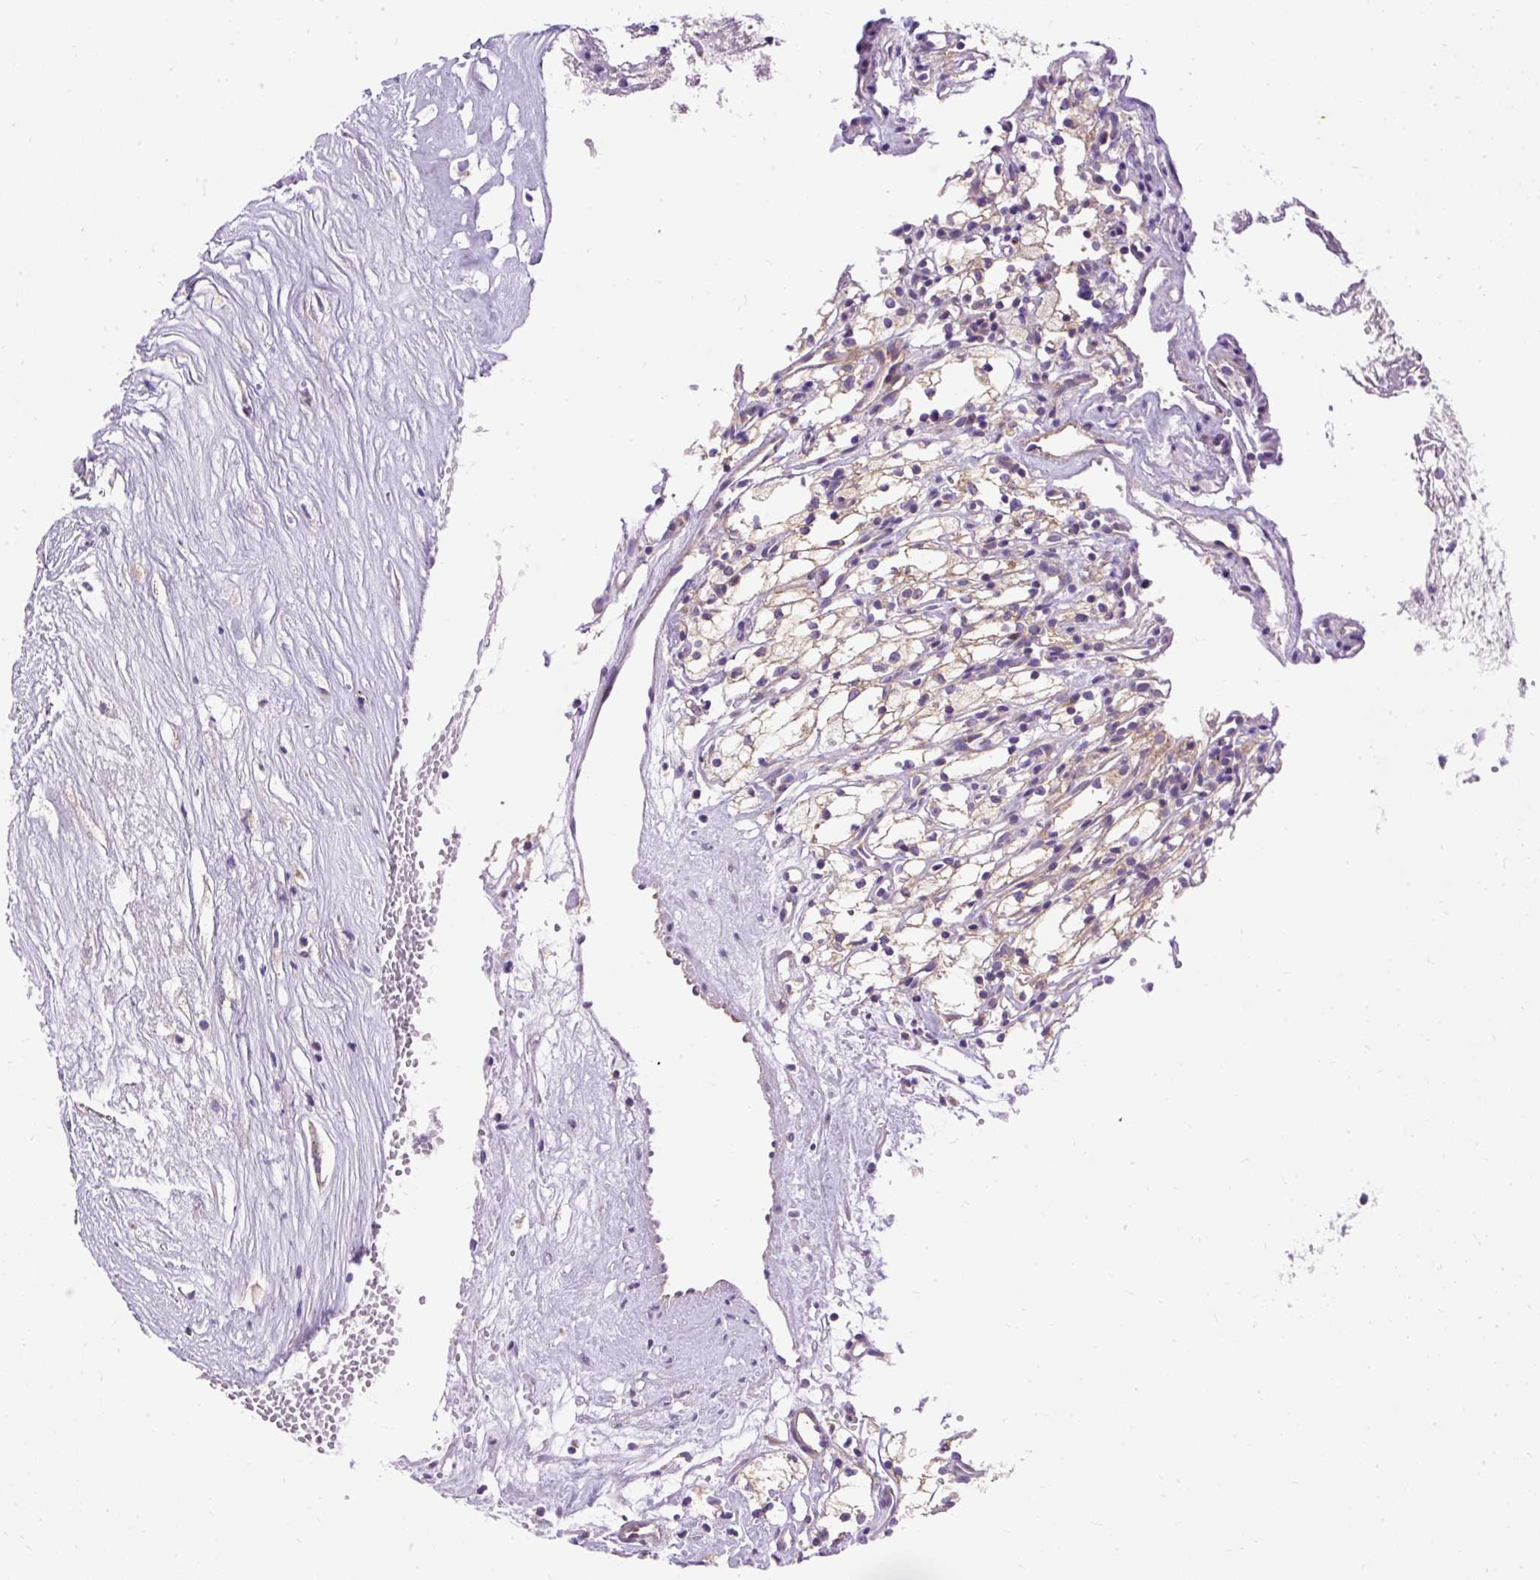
{"staining": {"intensity": "weak", "quantity": "25%-75%", "location": "cytoplasmic/membranous"}, "tissue": "renal cancer", "cell_type": "Tumor cells", "image_type": "cancer", "snomed": [{"axis": "morphology", "description": "Adenocarcinoma, NOS"}, {"axis": "topography", "description": "Kidney"}], "caption": "Immunohistochemistry histopathology image of renal cancer (adenocarcinoma) stained for a protein (brown), which exhibits low levels of weak cytoplasmic/membranous staining in about 25%-75% of tumor cells.", "gene": "OR4K15", "patient": {"sex": "male", "age": 59}}